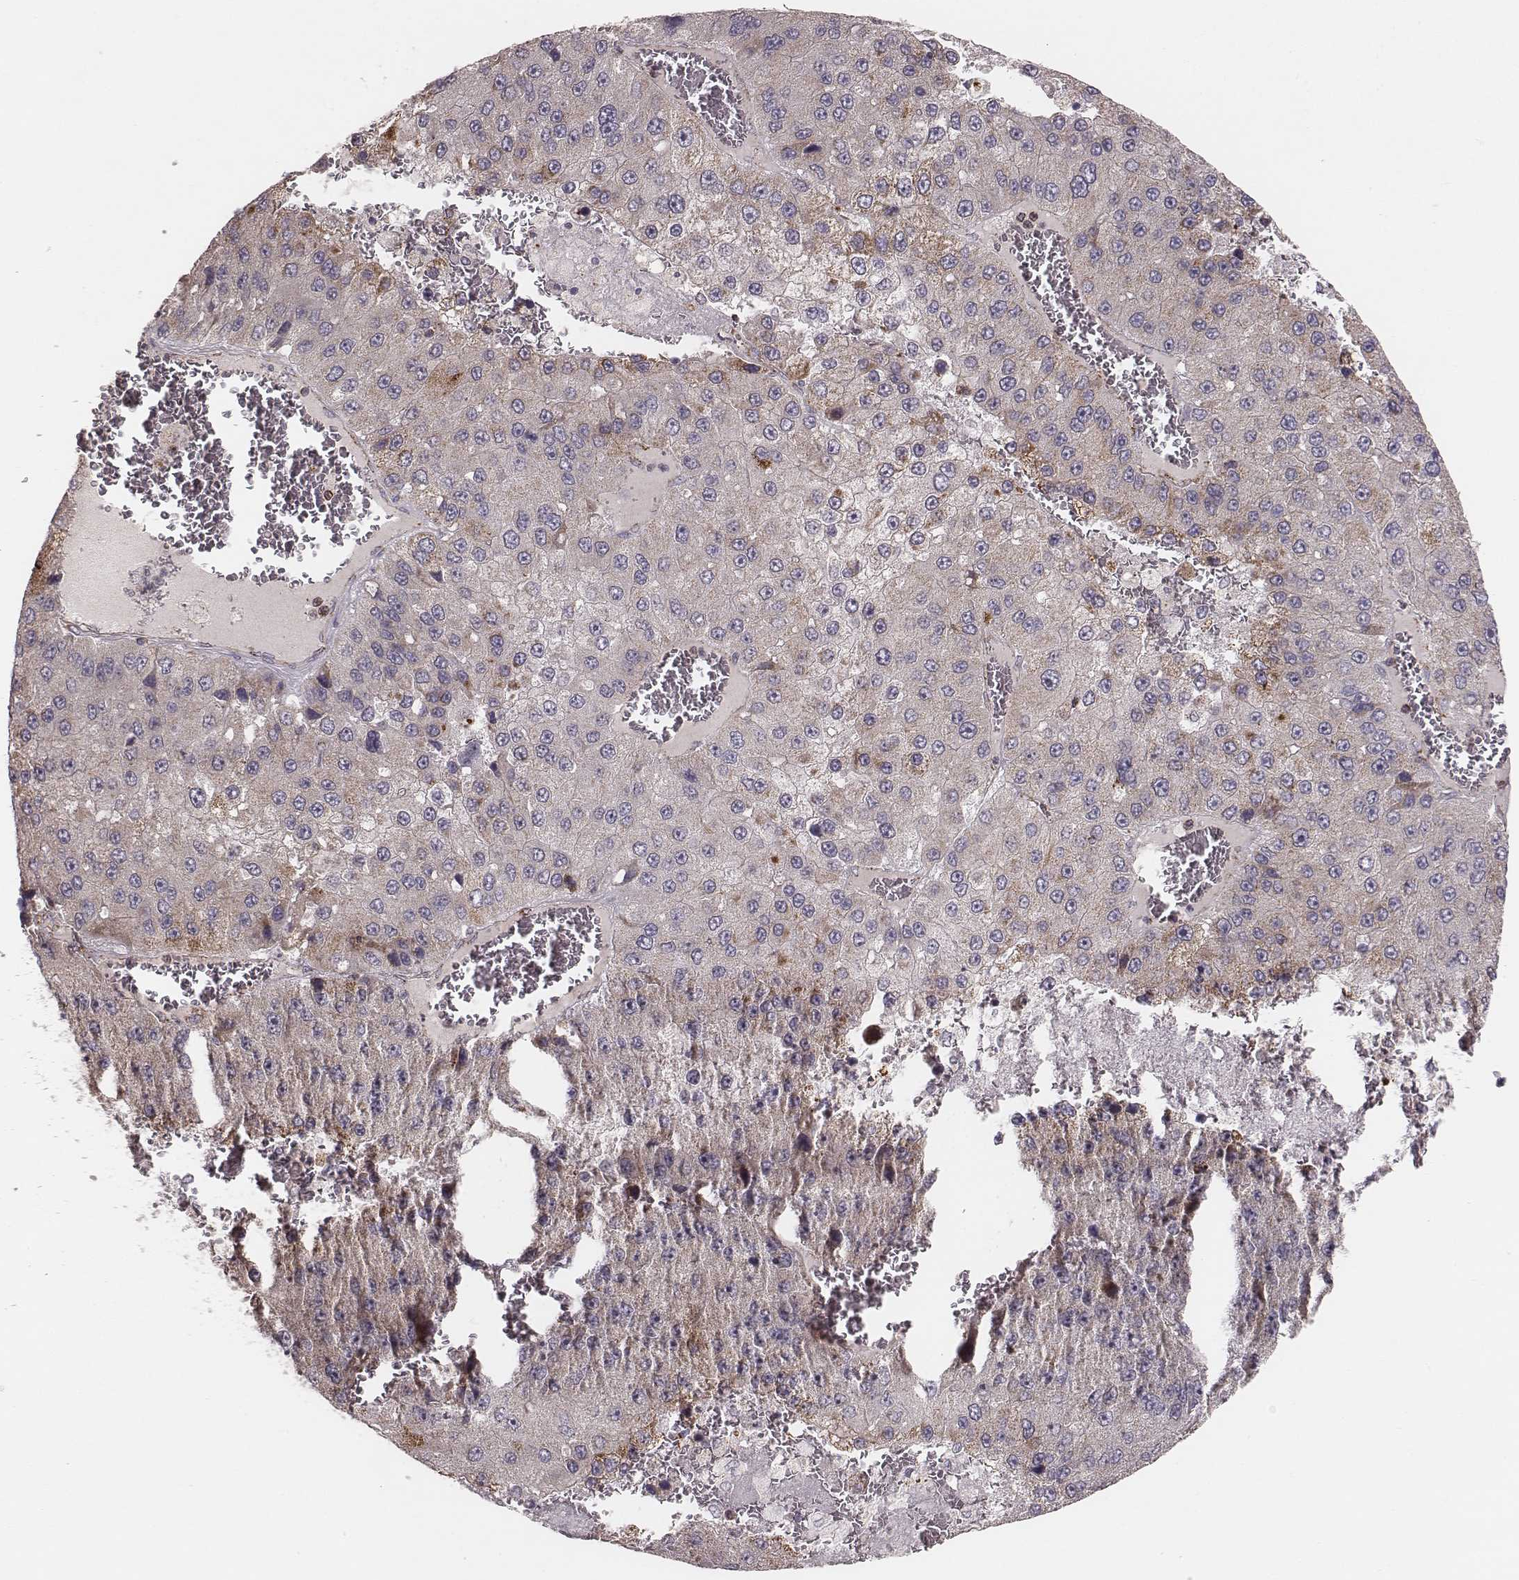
{"staining": {"intensity": "weak", "quantity": "25%-75%", "location": "cytoplasmic/membranous"}, "tissue": "liver cancer", "cell_type": "Tumor cells", "image_type": "cancer", "snomed": [{"axis": "morphology", "description": "Carcinoma, Hepatocellular, NOS"}, {"axis": "topography", "description": "Liver"}], "caption": "High-magnification brightfield microscopy of liver cancer (hepatocellular carcinoma) stained with DAB (3,3'-diaminobenzidine) (brown) and counterstained with hematoxylin (blue). tumor cells exhibit weak cytoplasmic/membranous expression is present in approximately25%-75% of cells. (DAB (3,3'-diaminobenzidine) = brown stain, brightfield microscopy at high magnification).", "gene": "TUFM", "patient": {"sex": "female", "age": 73}}